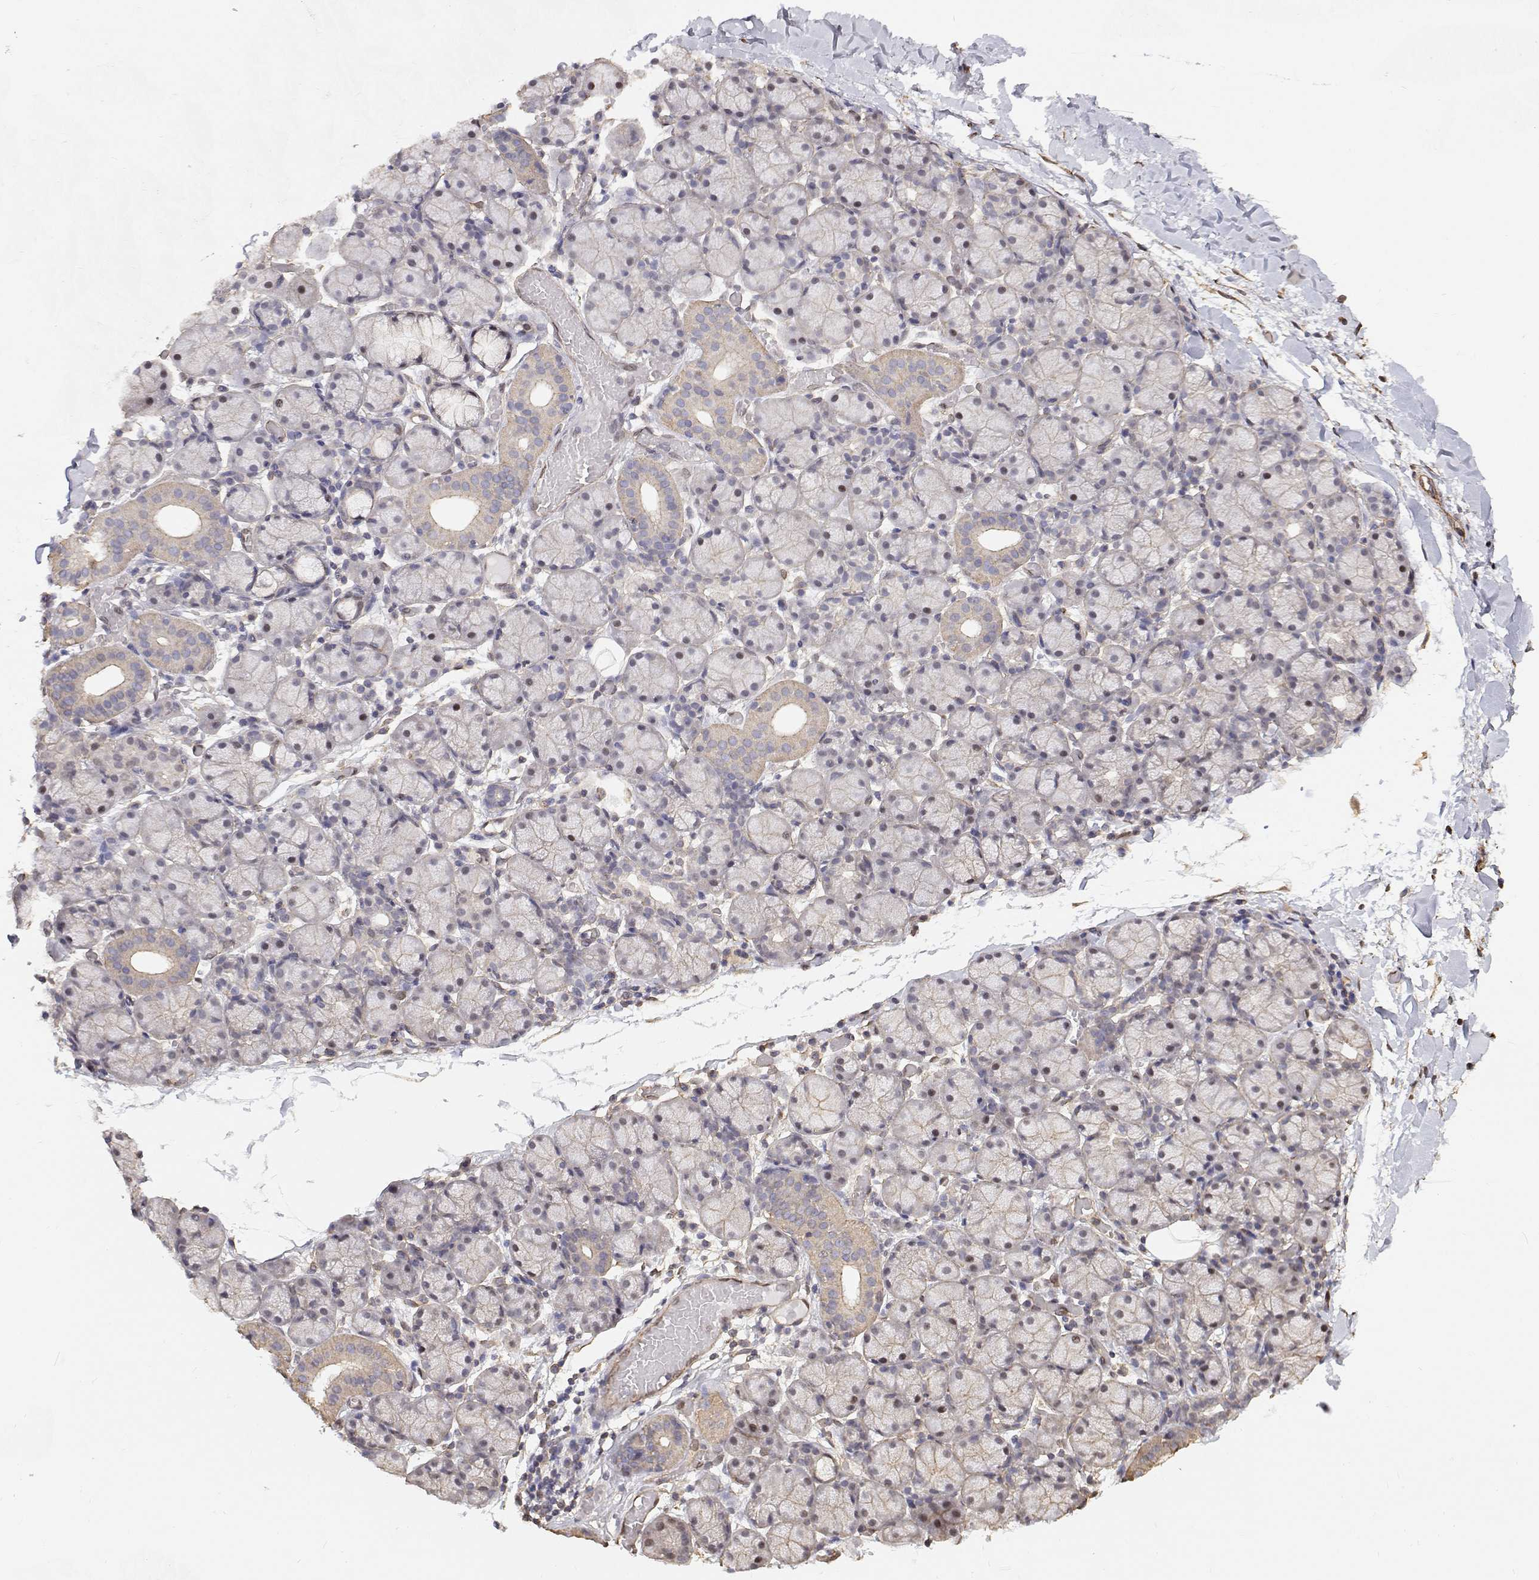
{"staining": {"intensity": "weak", "quantity": "<25%", "location": "cytoplasmic/membranous"}, "tissue": "salivary gland", "cell_type": "Glandular cells", "image_type": "normal", "snomed": [{"axis": "morphology", "description": "Normal tissue, NOS"}, {"axis": "topography", "description": "Salivary gland"}], "caption": "Glandular cells show no significant staining in normal salivary gland.", "gene": "GSDMA", "patient": {"sex": "female", "age": 24}}